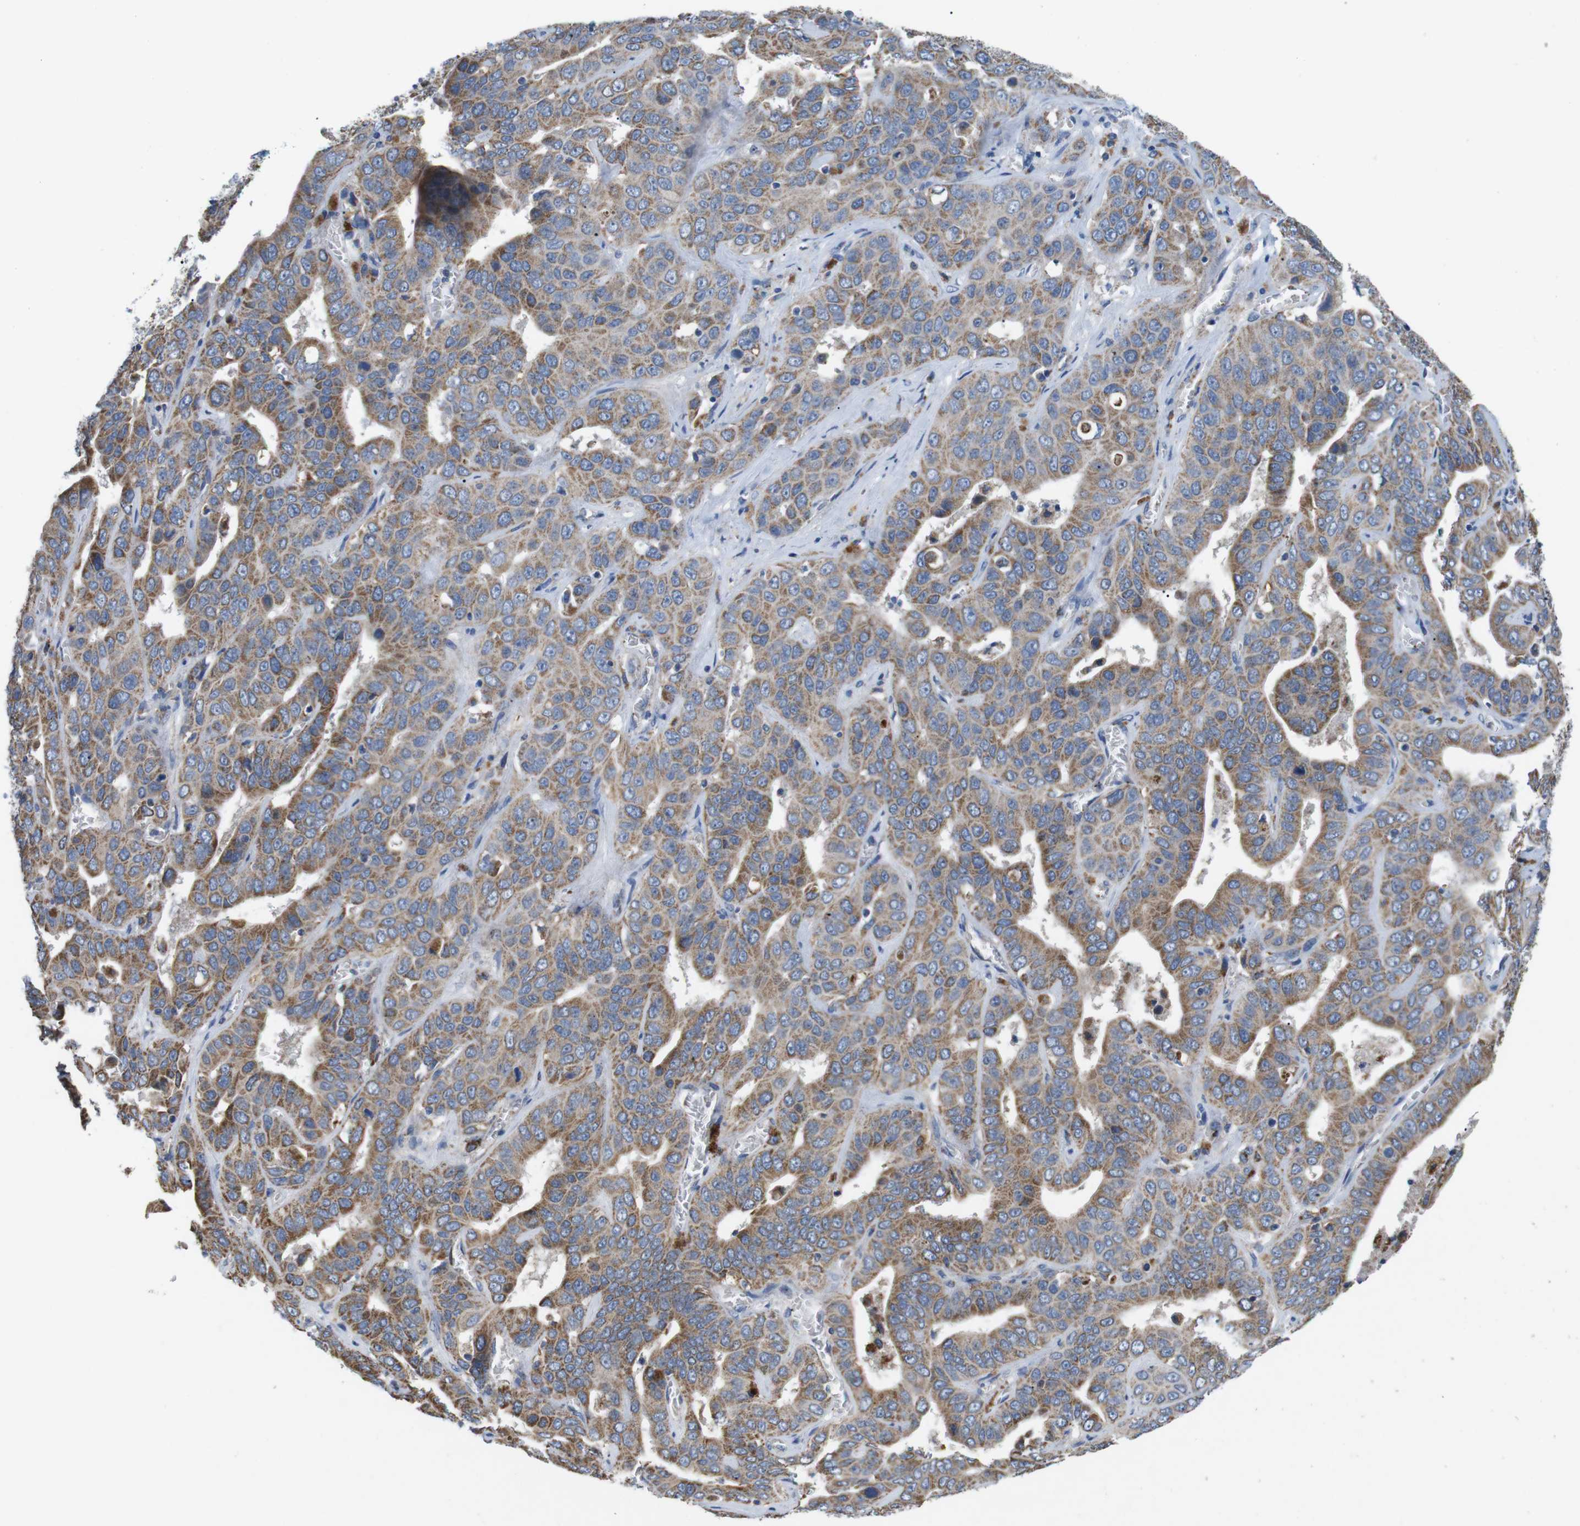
{"staining": {"intensity": "moderate", "quantity": ">75%", "location": "cytoplasmic/membranous"}, "tissue": "liver cancer", "cell_type": "Tumor cells", "image_type": "cancer", "snomed": [{"axis": "morphology", "description": "Cholangiocarcinoma"}, {"axis": "topography", "description": "Liver"}], "caption": "This histopathology image displays liver cancer stained with immunohistochemistry to label a protein in brown. The cytoplasmic/membranous of tumor cells show moderate positivity for the protein. Nuclei are counter-stained blue.", "gene": "F2RL1", "patient": {"sex": "female", "age": 52}}